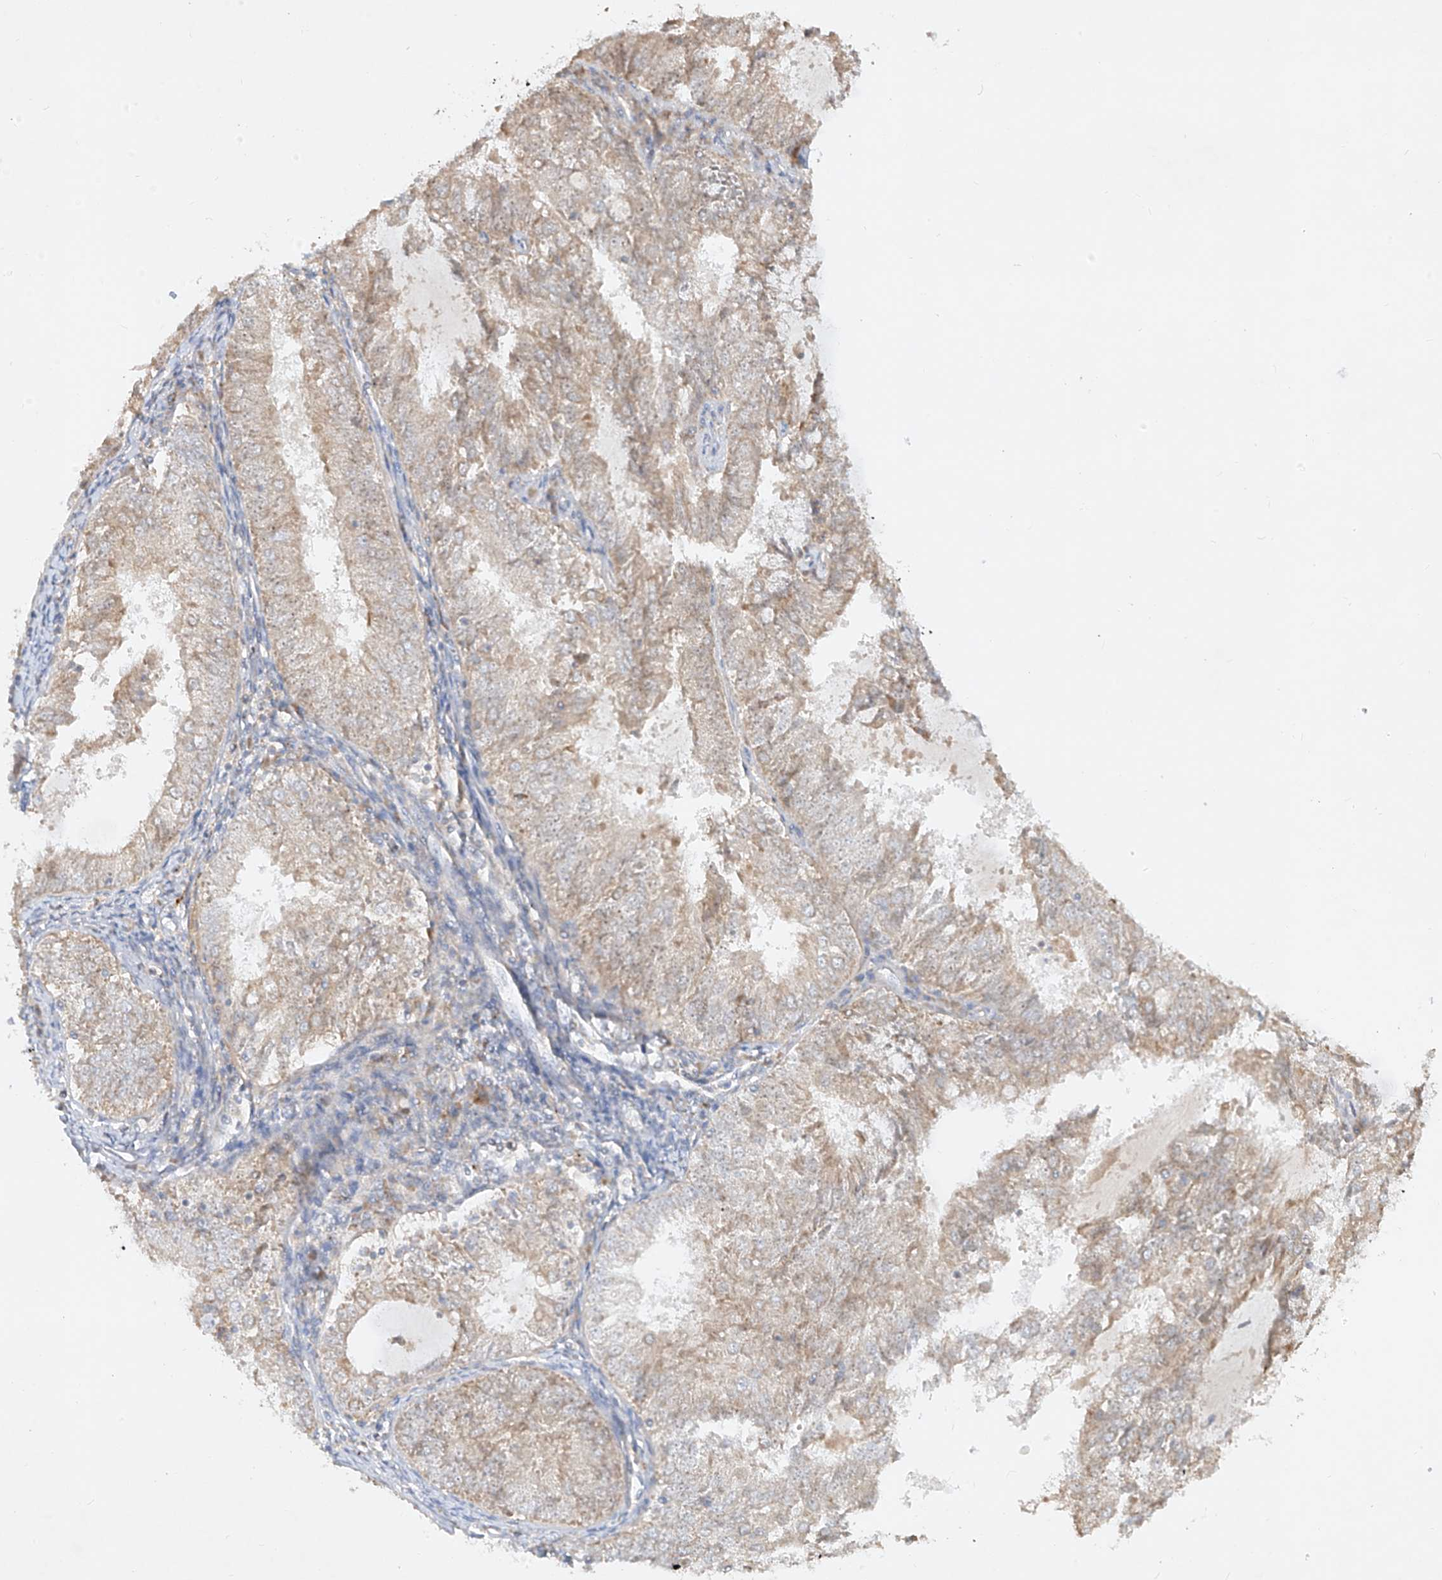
{"staining": {"intensity": "weak", "quantity": "25%-75%", "location": "cytoplasmic/membranous"}, "tissue": "endometrial cancer", "cell_type": "Tumor cells", "image_type": "cancer", "snomed": [{"axis": "morphology", "description": "Adenocarcinoma, NOS"}, {"axis": "topography", "description": "Endometrium"}], "caption": "This histopathology image exhibits immunohistochemistry (IHC) staining of human adenocarcinoma (endometrial), with low weak cytoplasmic/membranous expression in approximately 25%-75% of tumor cells.", "gene": "KPNA7", "patient": {"sex": "female", "age": 57}}